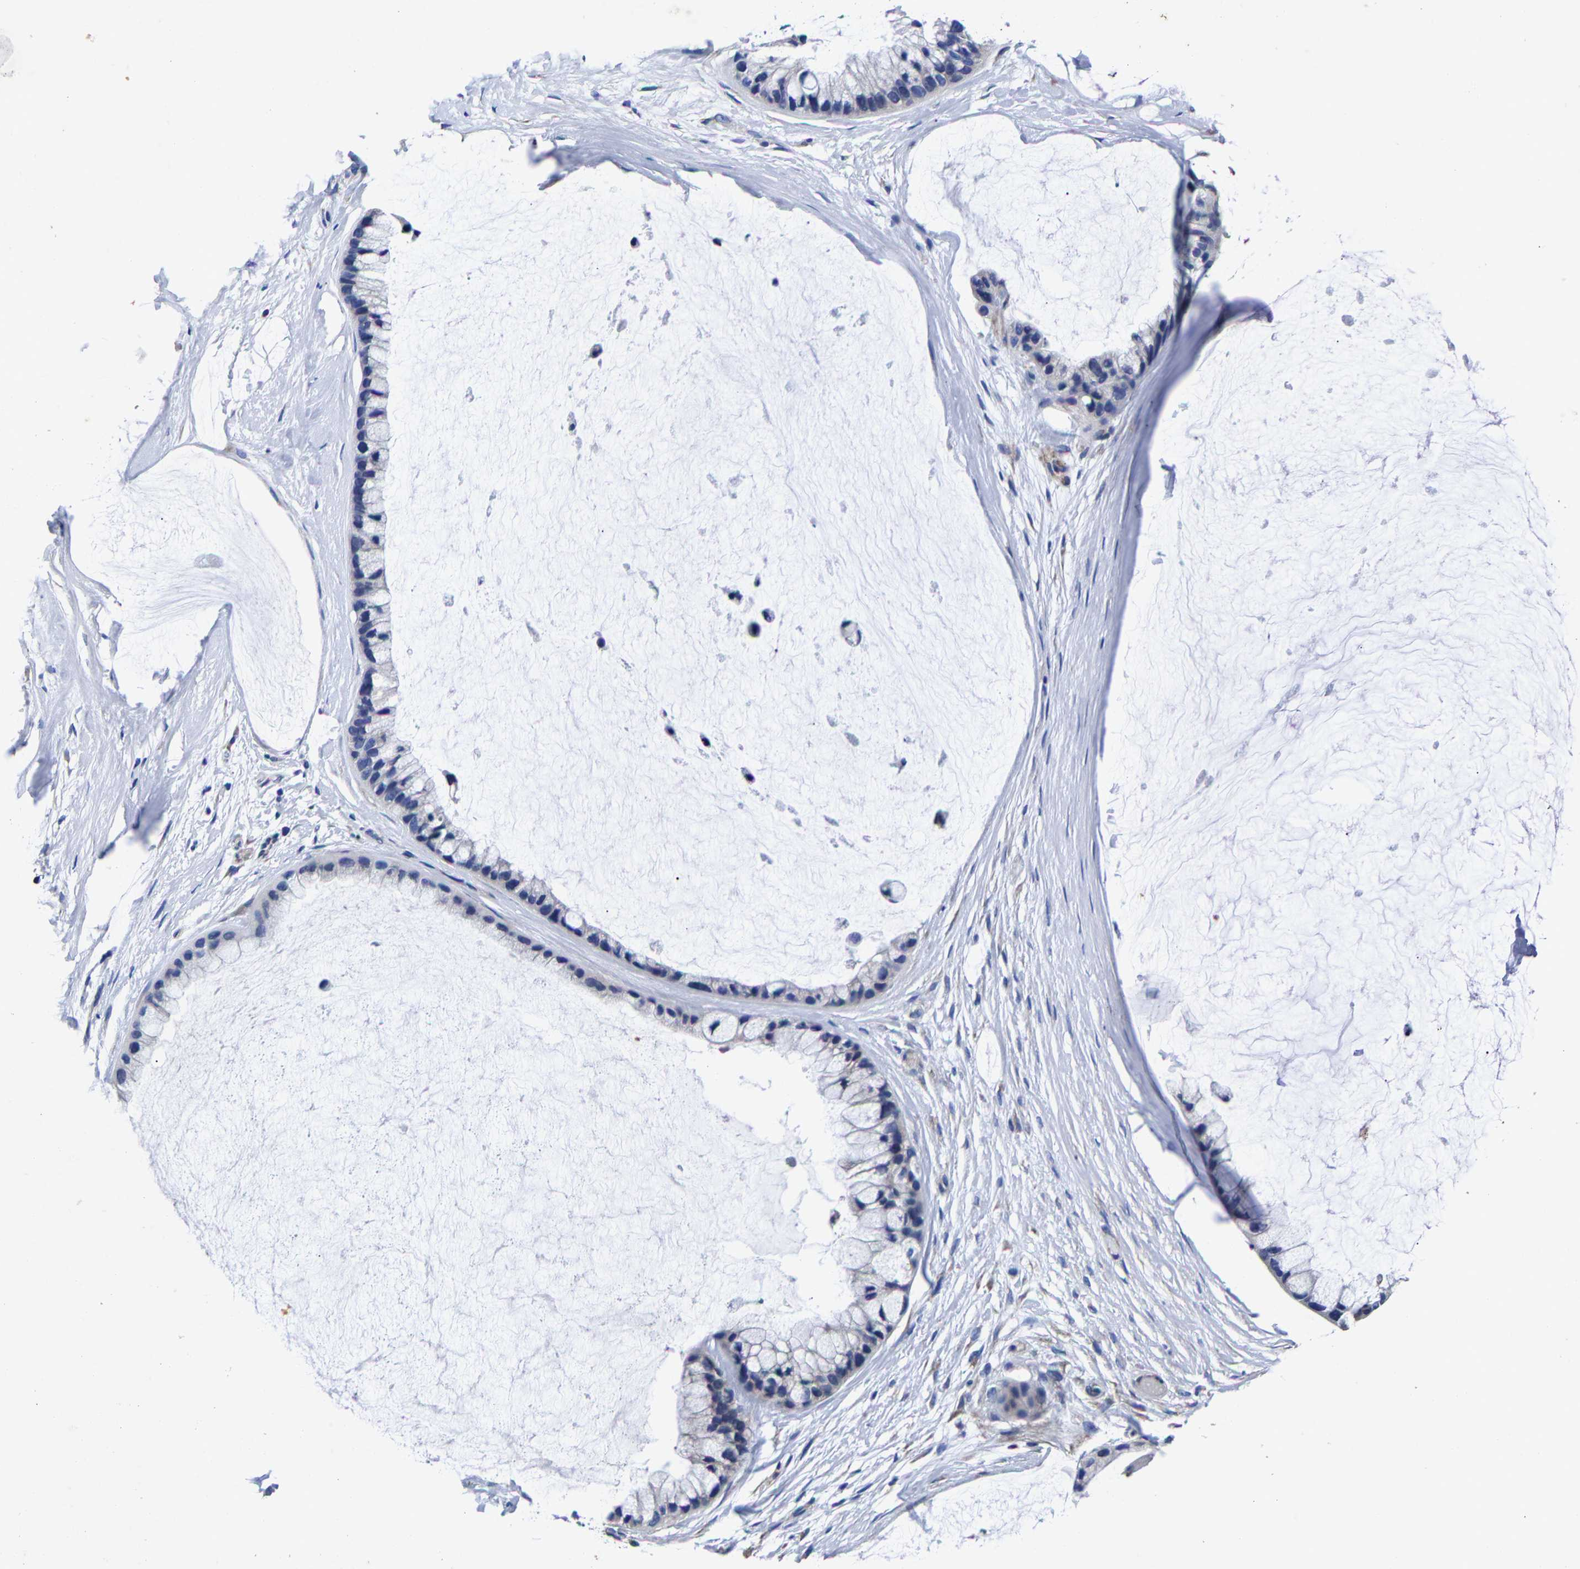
{"staining": {"intensity": "negative", "quantity": "none", "location": "none"}, "tissue": "ovarian cancer", "cell_type": "Tumor cells", "image_type": "cancer", "snomed": [{"axis": "morphology", "description": "Cystadenocarcinoma, mucinous, NOS"}, {"axis": "topography", "description": "Ovary"}], "caption": "This photomicrograph is of ovarian cancer (mucinous cystadenocarcinoma) stained with IHC to label a protein in brown with the nuclei are counter-stained blue. There is no staining in tumor cells. (Brightfield microscopy of DAB (3,3'-diaminobenzidine) immunohistochemistry at high magnification).", "gene": "AASS", "patient": {"sex": "female", "age": 39}}